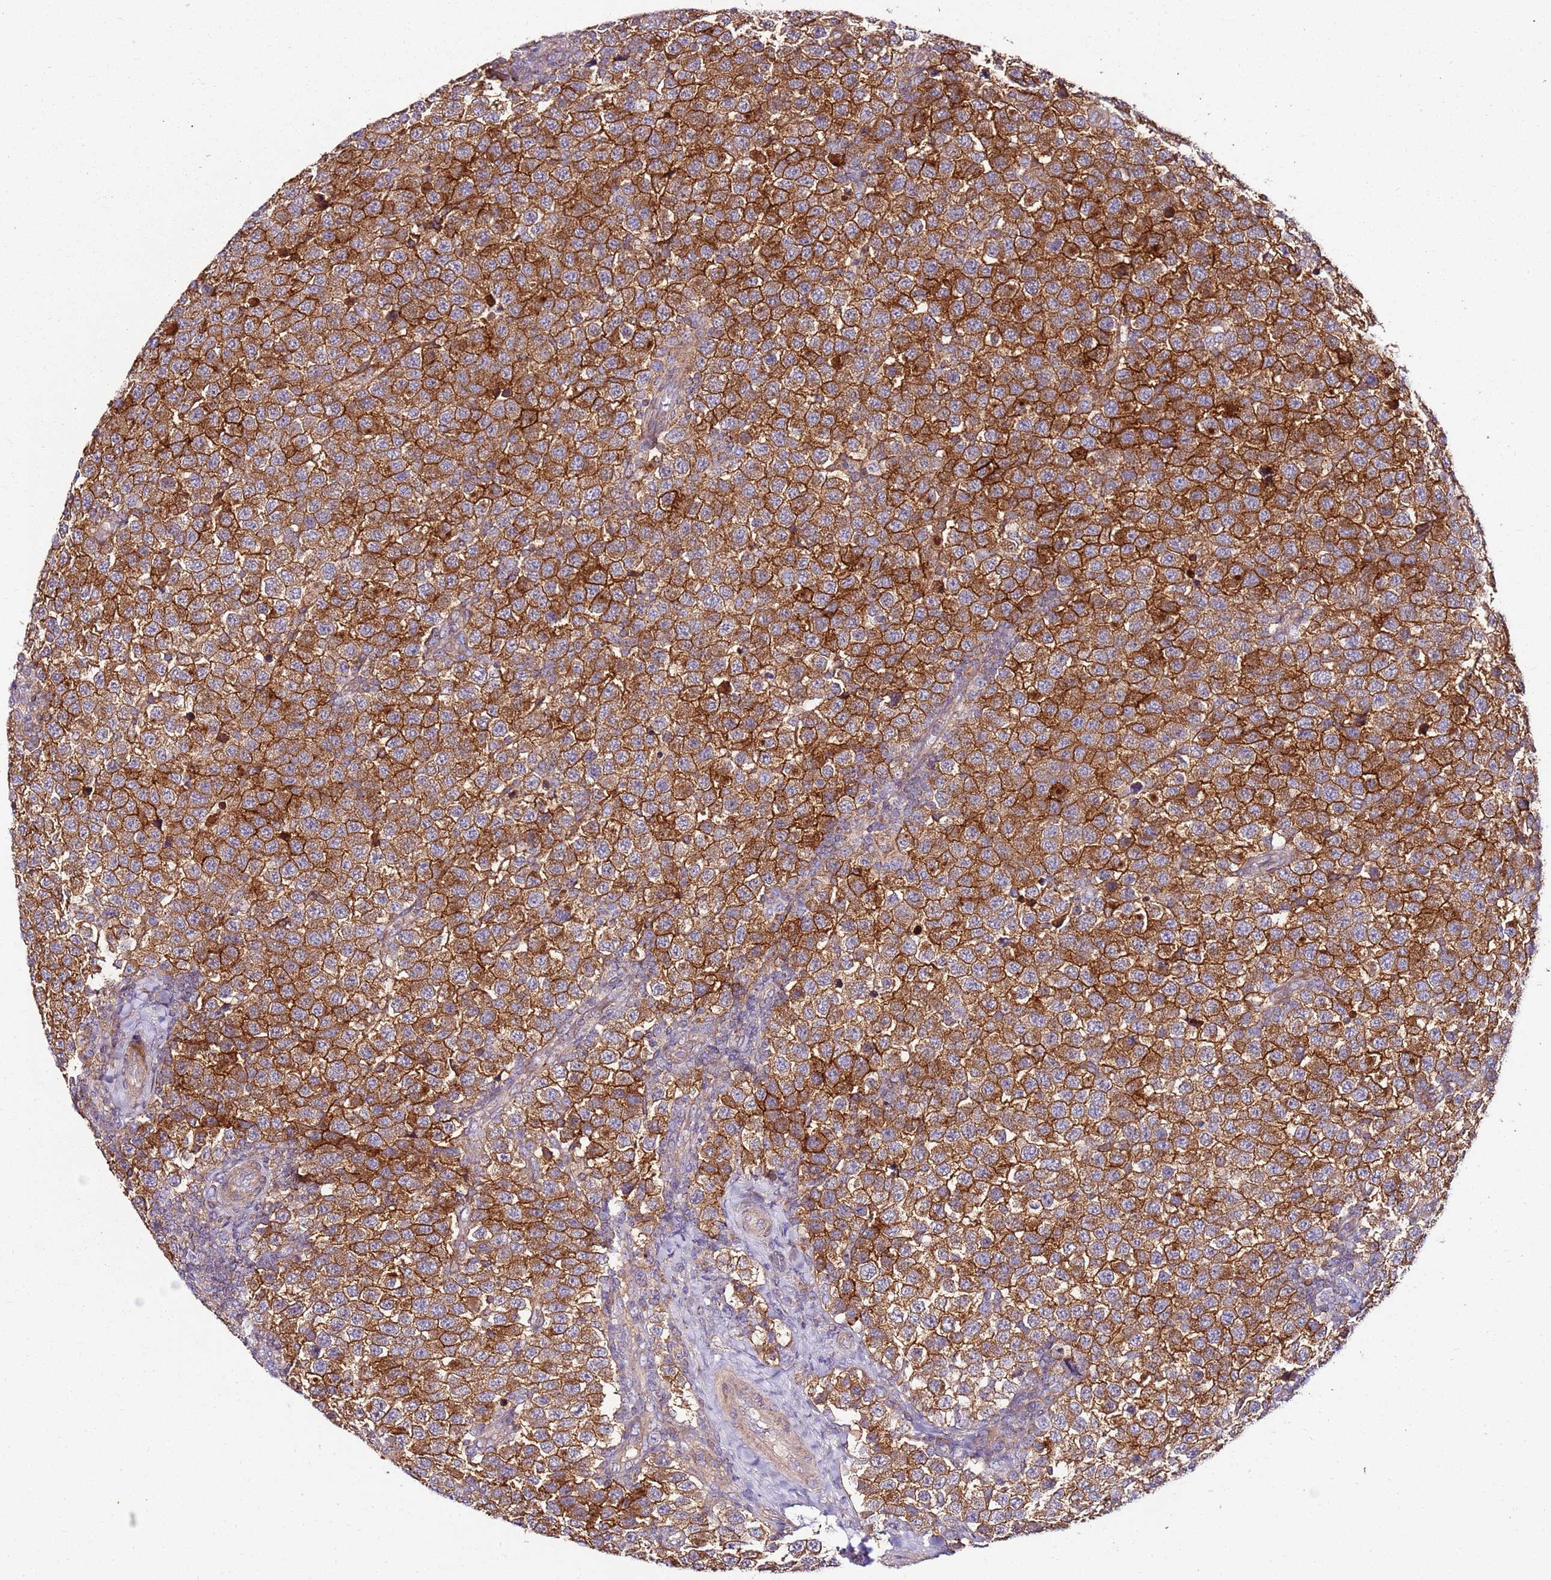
{"staining": {"intensity": "strong", "quantity": ">75%", "location": "cytoplasmic/membranous"}, "tissue": "testis cancer", "cell_type": "Tumor cells", "image_type": "cancer", "snomed": [{"axis": "morphology", "description": "Seminoma, NOS"}, {"axis": "topography", "description": "Testis"}], "caption": "Immunohistochemistry (IHC) of human seminoma (testis) reveals high levels of strong cytoplasmic/membranous positivity in about >75% of tumor cells.", "gene": "KRTAP21-3", "patient": {"sex": "male", "age": 34}}